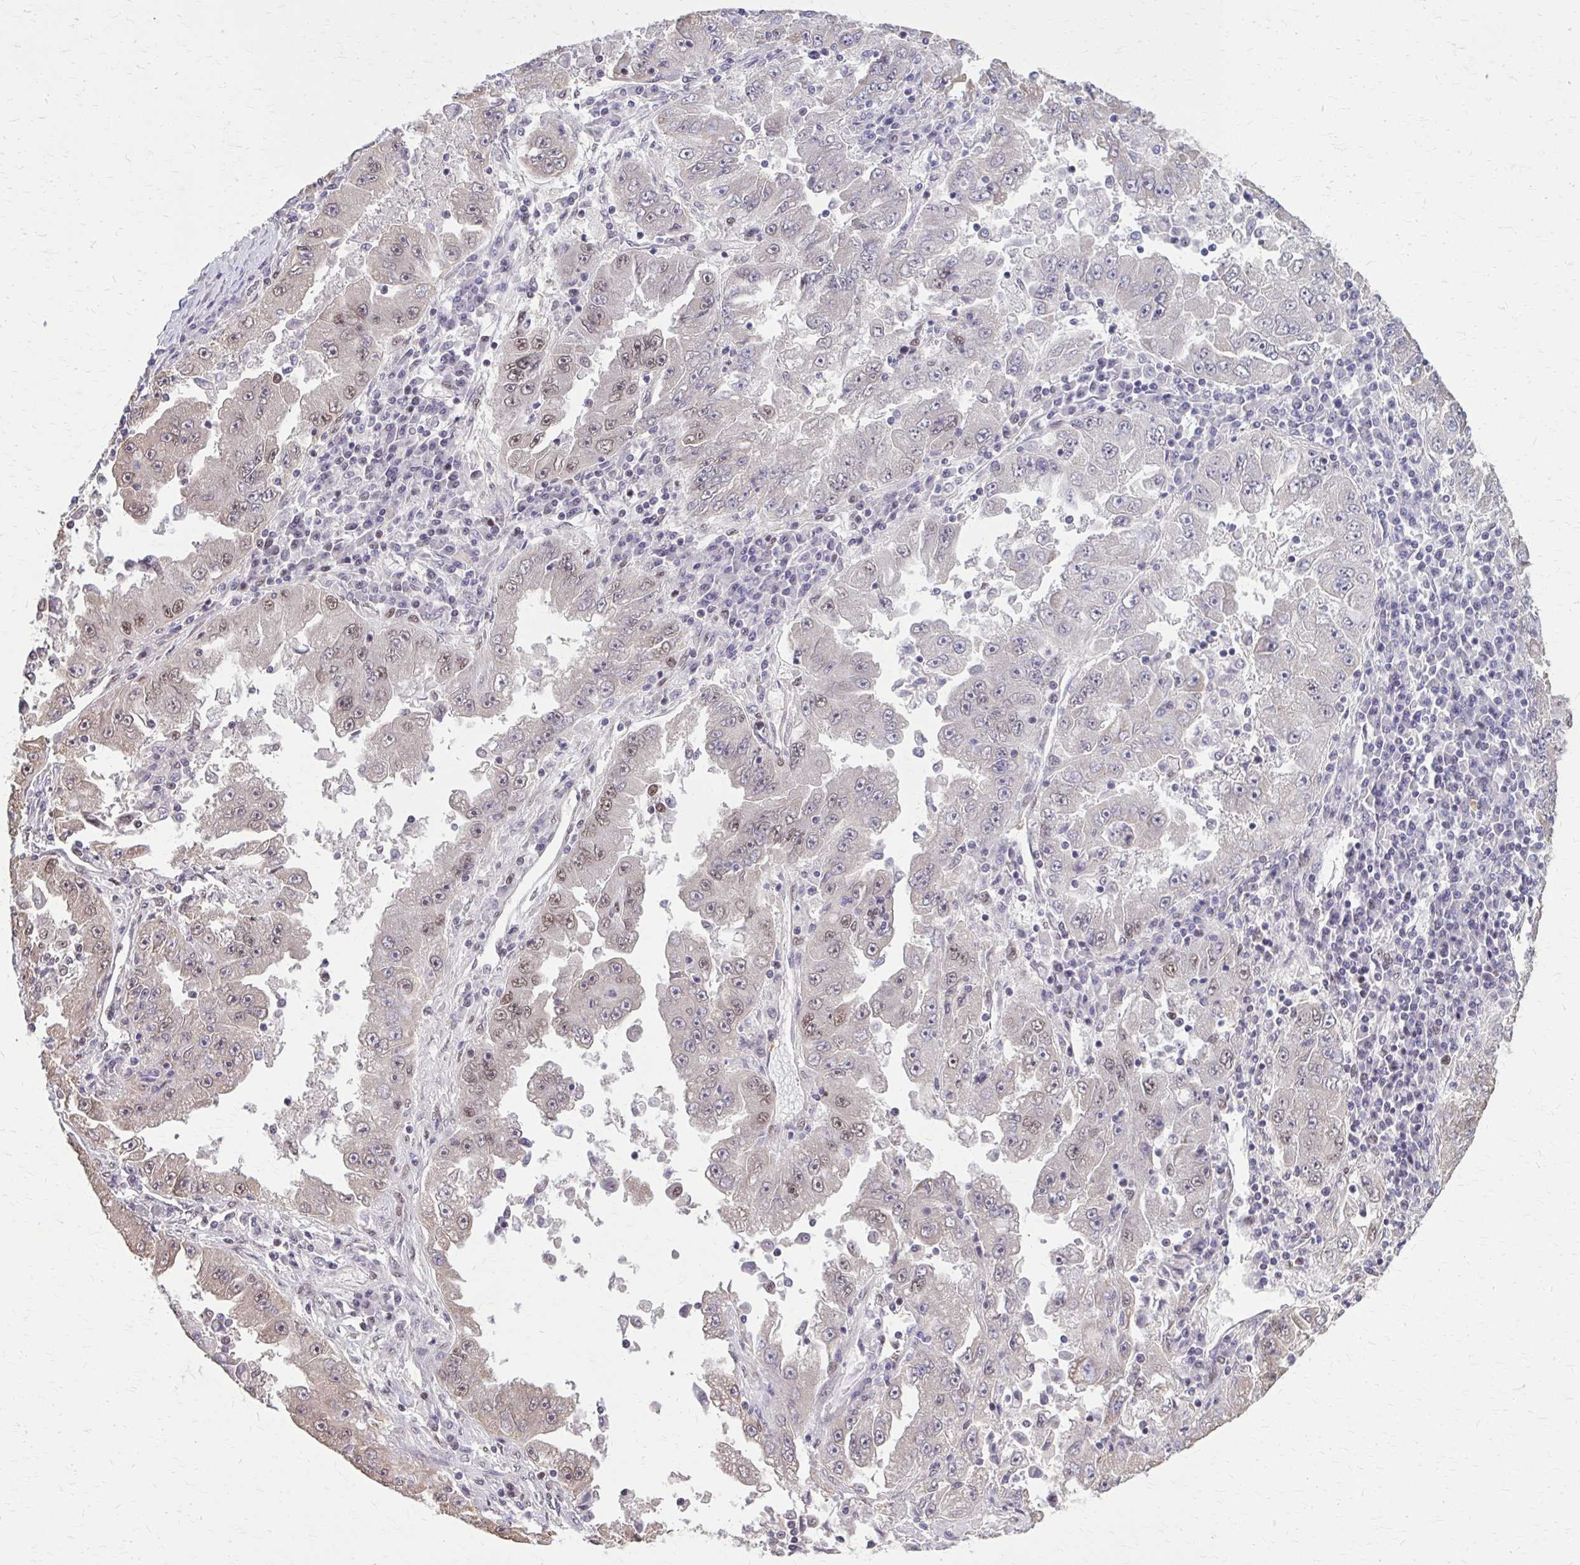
{"staining": {"intensity": "weak", "quantity": "<25%", "location": "nuclear"}, "tissue": "lung cancer", "cell_type": "Tumor cells", "image_type": "cancer", "snomed": [{"axis": "morphology", "description": "Adenocarcinoma, NOS"}, {"axis": "morphology", "description": "Adenocarcinoma primary or metastatic"}, {"axis": "topography", "description": "Lung"}], "caption": "Immunohistochemistry (IHC) image of neoplastic tissue: lung adenocarcinoma stained with DAB (3,3'-diaminobenzidine) shows no significant protein staining in tumor cells.", "gene": "TTF1", "patient": {"sex": "male", "age": 74}}